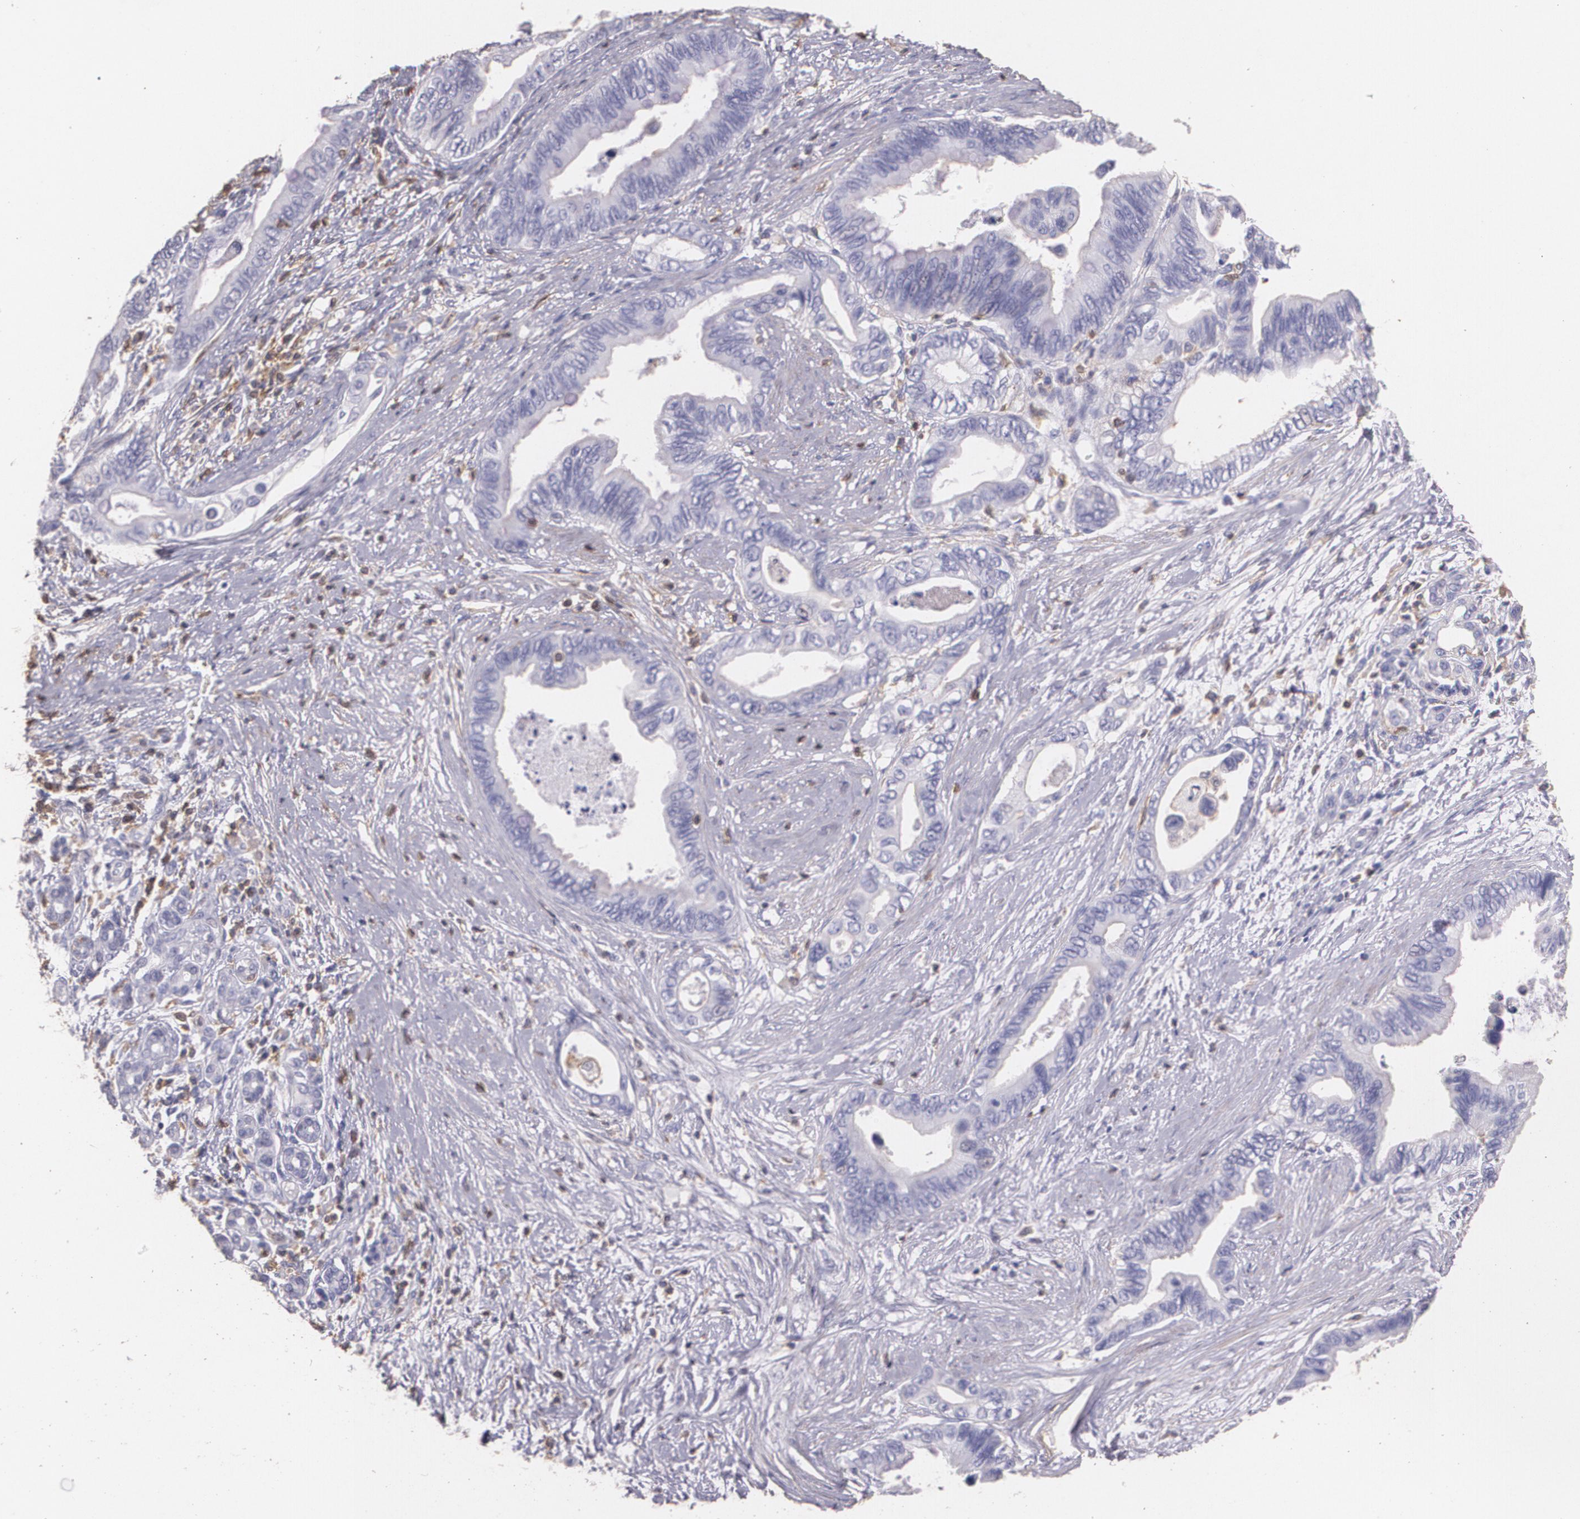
{"staining": {"intensity": "negative", "quantity": "none", "location": "none"}, "tissue": "pancreatic cancer", "cell_type": "Tumor cells", "image_type": "cancer", "snomed": [{"axis": "morphology", "description": "Adenocarcinoma, NOS"}, {"axis": "topography", "description": "Pancreas"}], "caption": "The IHC micrograph has no significant staining in tumor cells of pancreatic cancer (adenocarcinoma) tissue. The staining is performed using DAB (3,3'-diaminobenzidine) brown chromogen with nuclei counter-stained in using hematoxylin.", "gene": "TGFBR1", "patient": {"sex": "female", "age": 66}}